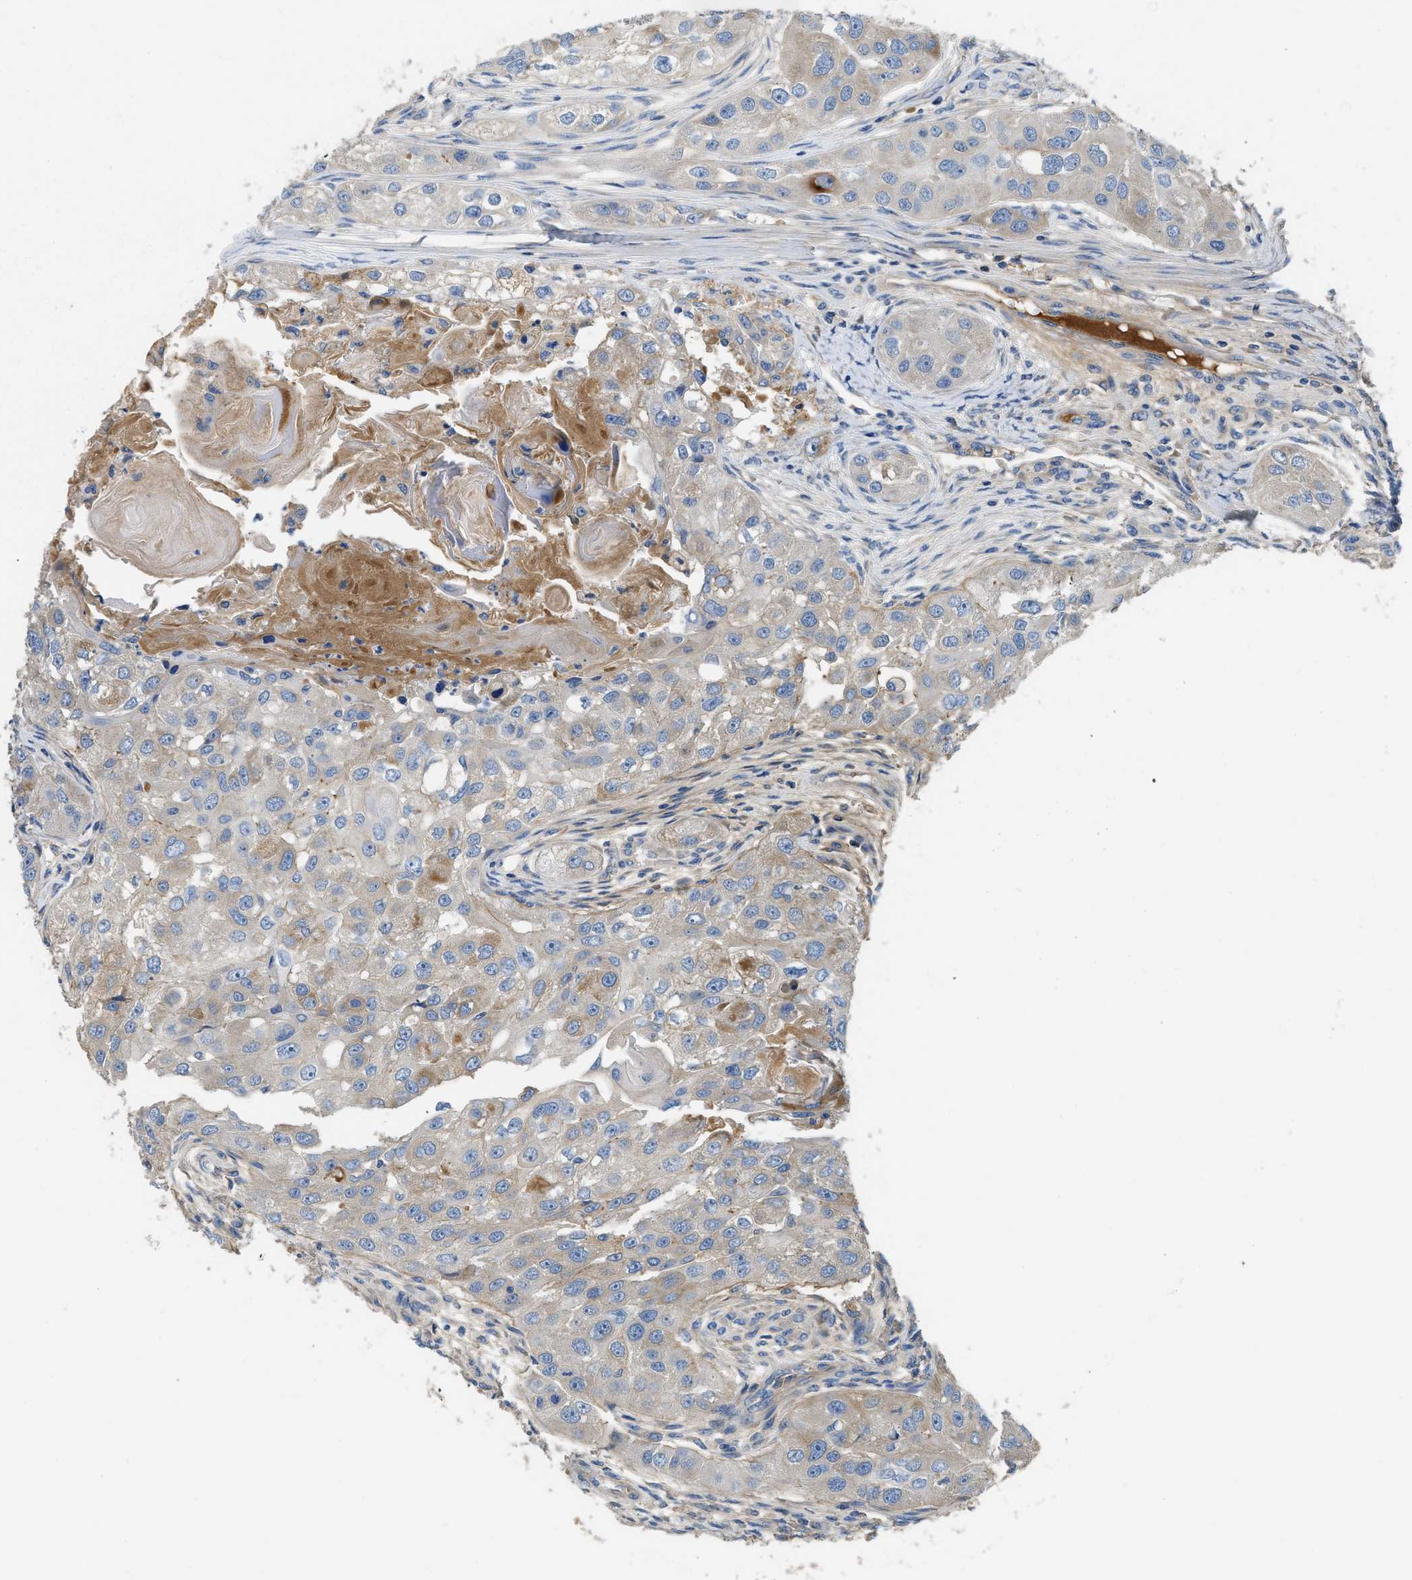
{"staining": {"intensity": "moderate", "quantity": "<25%", "location": "cytoplasmic/membranous"}, "tissue": "head and neck cancer", "cell_type": "Tumor cells", "image_type": "cancer", "snomed": [{"axis": "morphology", "description": "Normal tissue, NOS"}, {"axis": "morphology", "description": "Squamous cell carcinoma, NOS"}, {"axis": "topography", "description": "Skeletal muscle"}, {"axis": "topography", "description": "Head-Neck"}], "caption": "Moderate cytoplasmic/membranous protein expression is appreciated in approximately <25% of tumor cells in head and neck cancer (squamous cell carcinoma). The protein of interest is shown in brown color, while the nuclei are stained blue.", "gene": "C1S", "patient": {"sex": "male", "age": 51}}